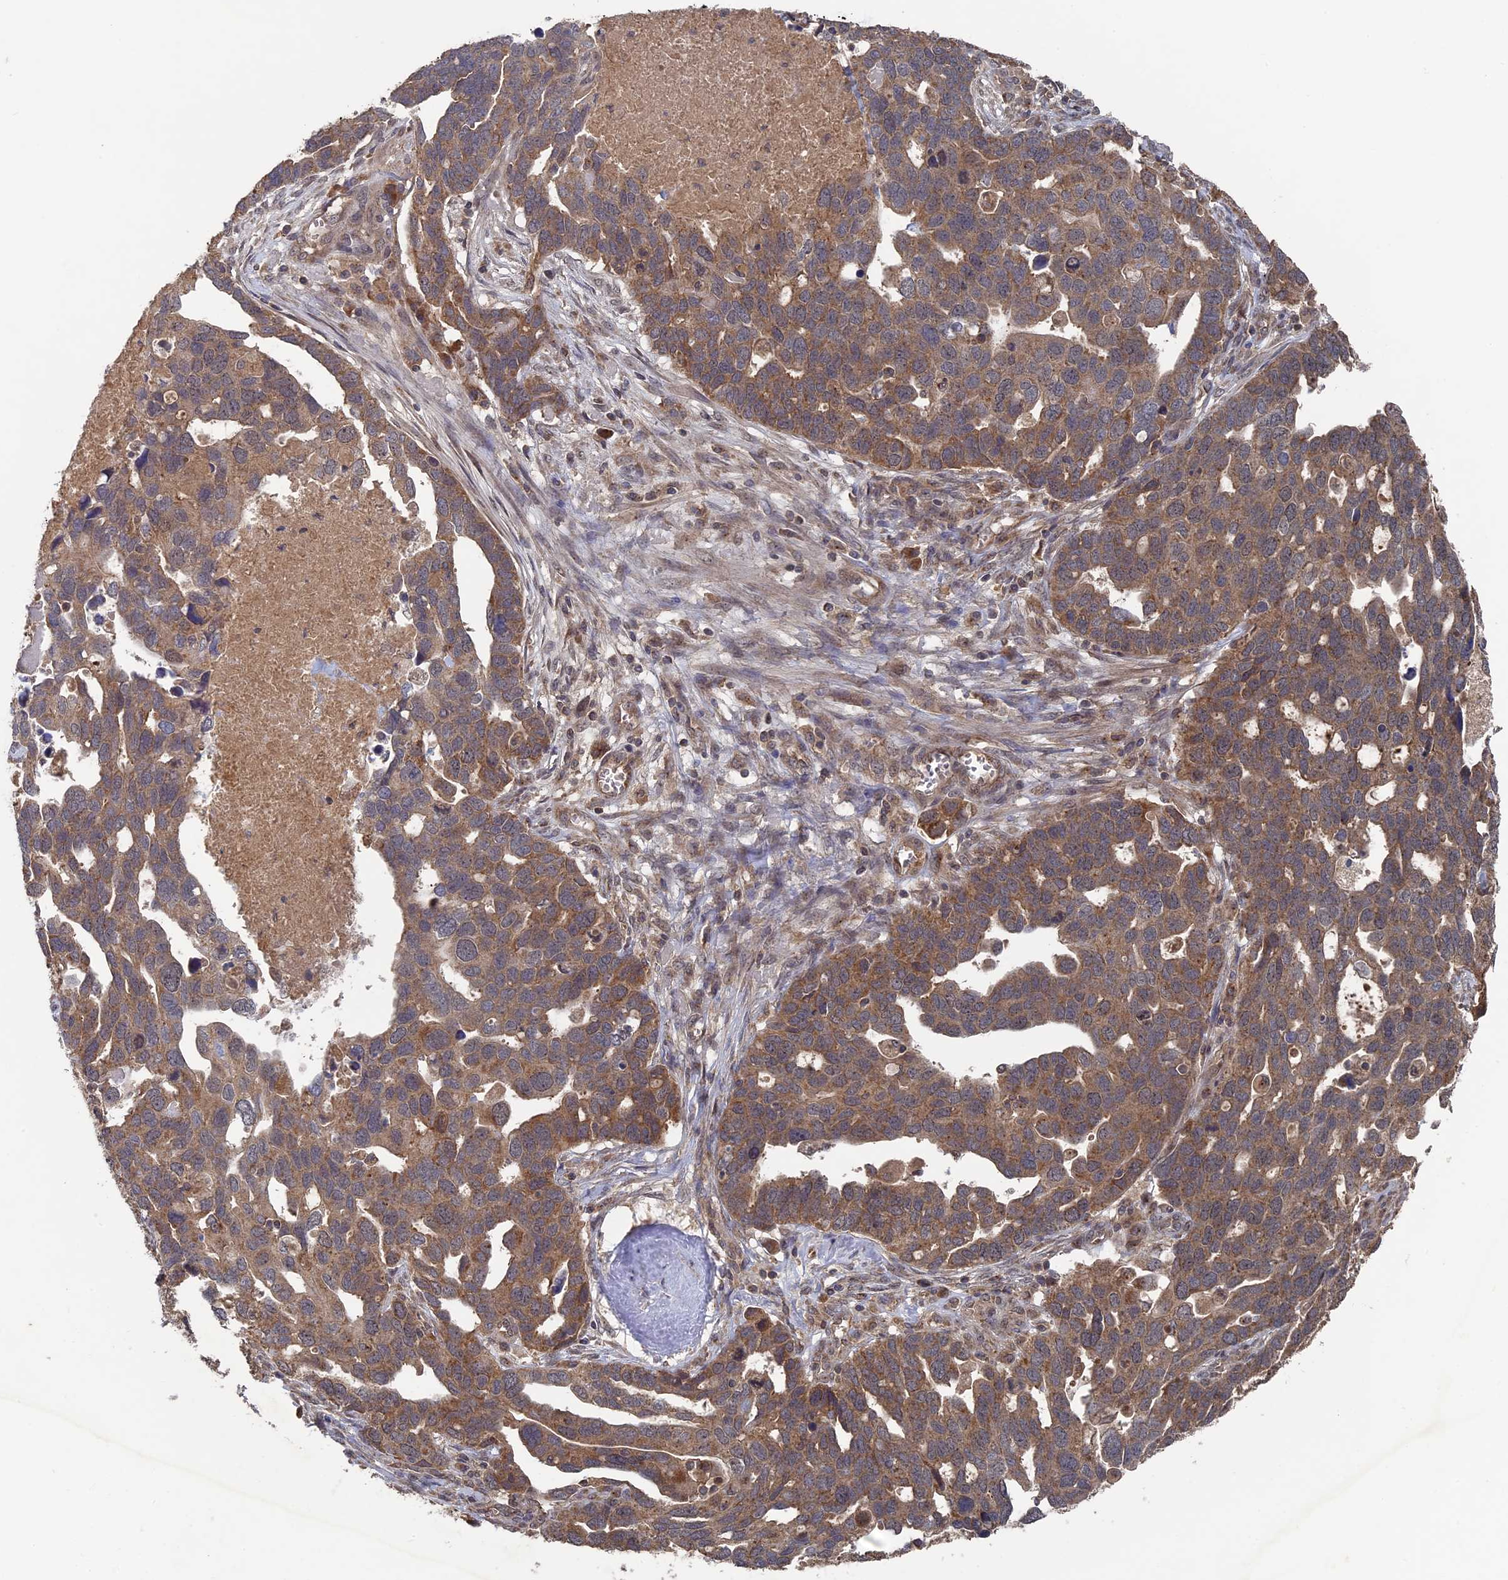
{"staining": {"intensity": "moderate", "quantity": ">75%", "location": "cytoplasmic/membranous"}, "tissue": "ovarian cancer", "cell_type": "Tumor cells", "image_type": "cancer", "snomed": [{"axis": "morphology", "description": "Cystadenocarcinoma, serous, NOS"}, {"axis": "topography", "description": "Ovary"}], "caption": "High-power microscopy captured an immunohistochemistry (IHC) histopathology image of ovarian serous cystadenocarcinoma, revealing moderate cytoplasmic/membranous positivity in approximately >75% of tumor cells.", "gene": "RAB15", "patient": {"sex": "female", "age": 54}}